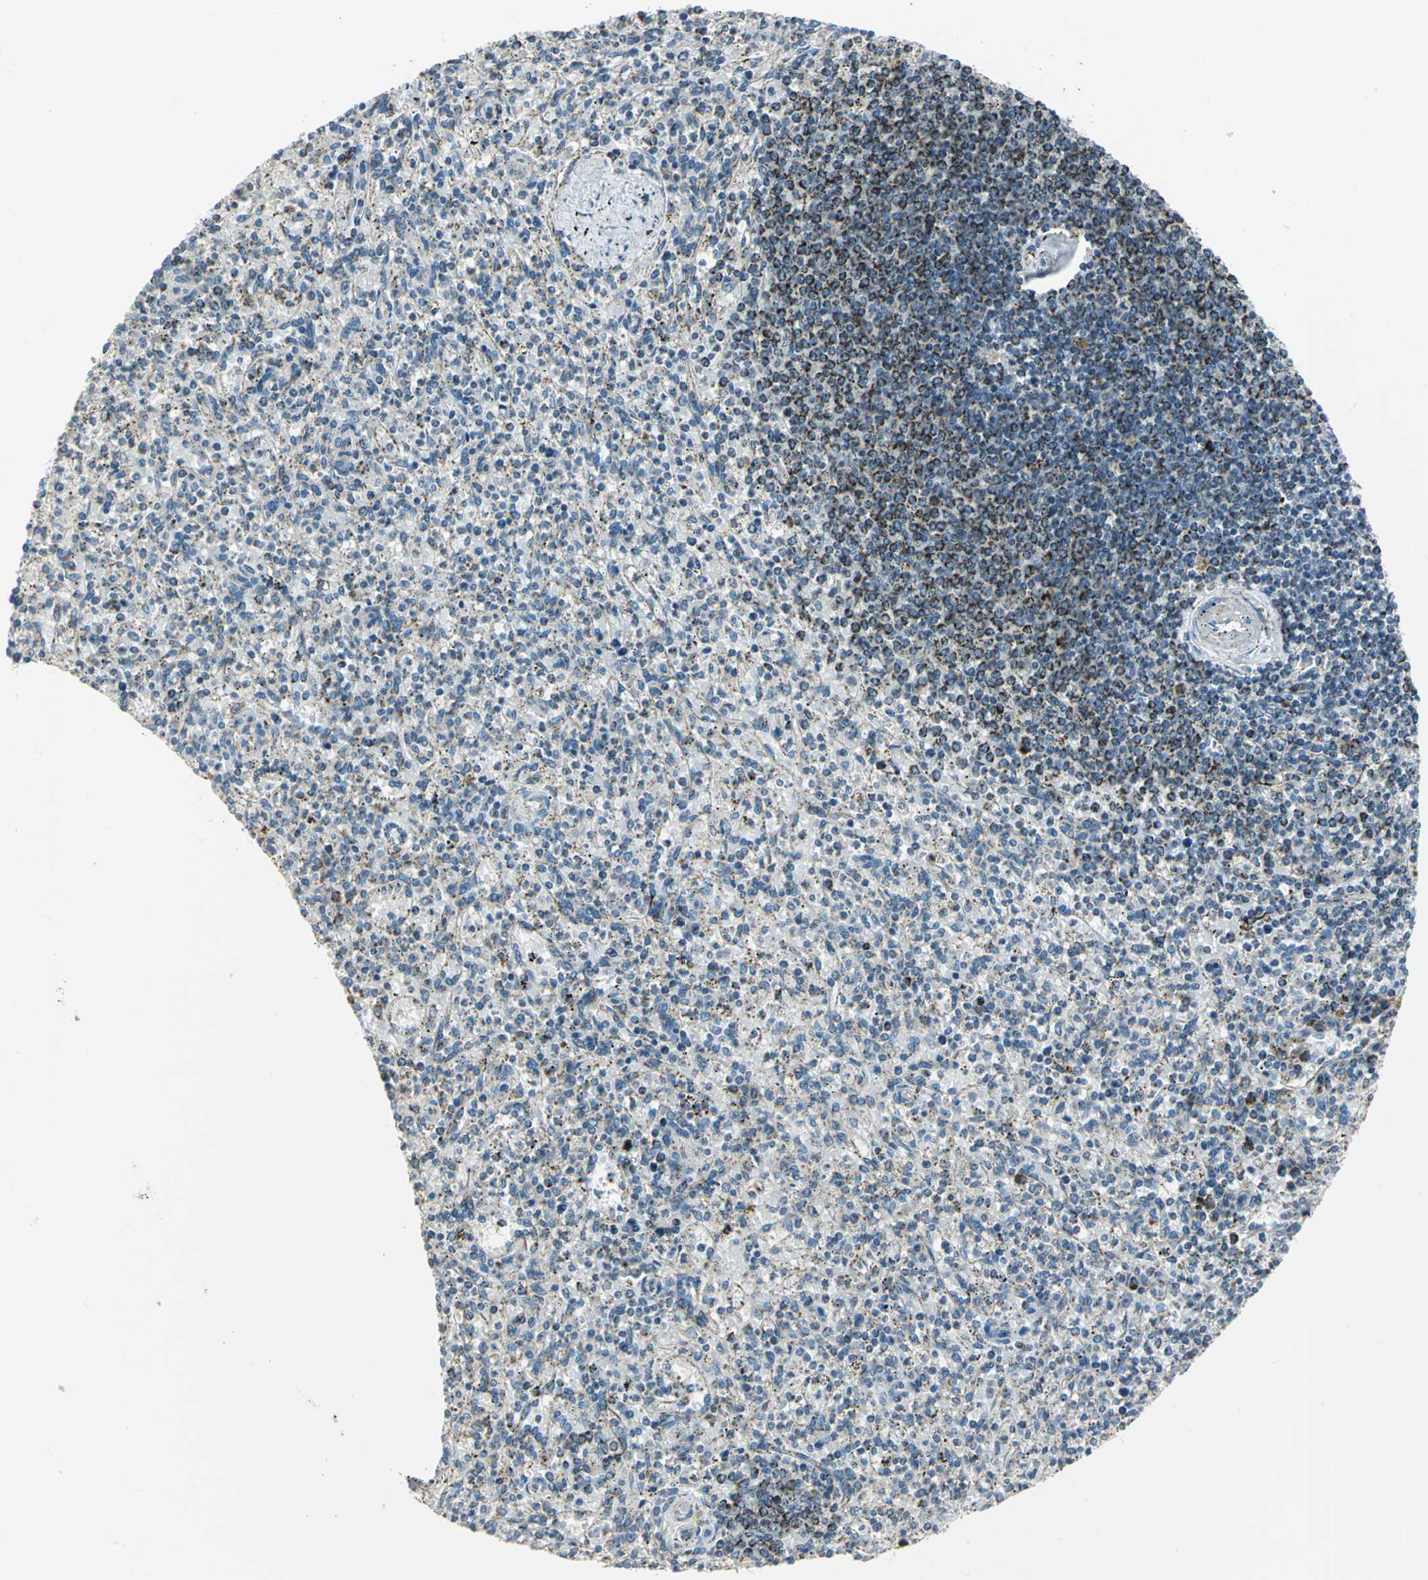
{"staining": {"intensity": "moderate", "quantity": ">75%", "location": "cytoplasmic/membranous"}, "tissue": "spleen", "cell_type": "Cells in red pulp", "image_type": "normal", "snomed": [{"axis": "morphology", "description": "Normal tissue, NOS"}, {"axis": "topography", "description": "Spleen"}], "caption": "Immunohistochemistry (IHC) staining of unremarkable spleen, which reveals medium levels of moderate cytoplasmic/membranous positivity in approximately >75% of cells in red pulp indicating moderate cytoplasmic/membranous protein expression. The staining was performed using DAB (brown) for protein detection and nuclei were counterstained in hematoxylin (blue).", "gene": "ACADM", "patient": {"sex": "male", "age": 72}}